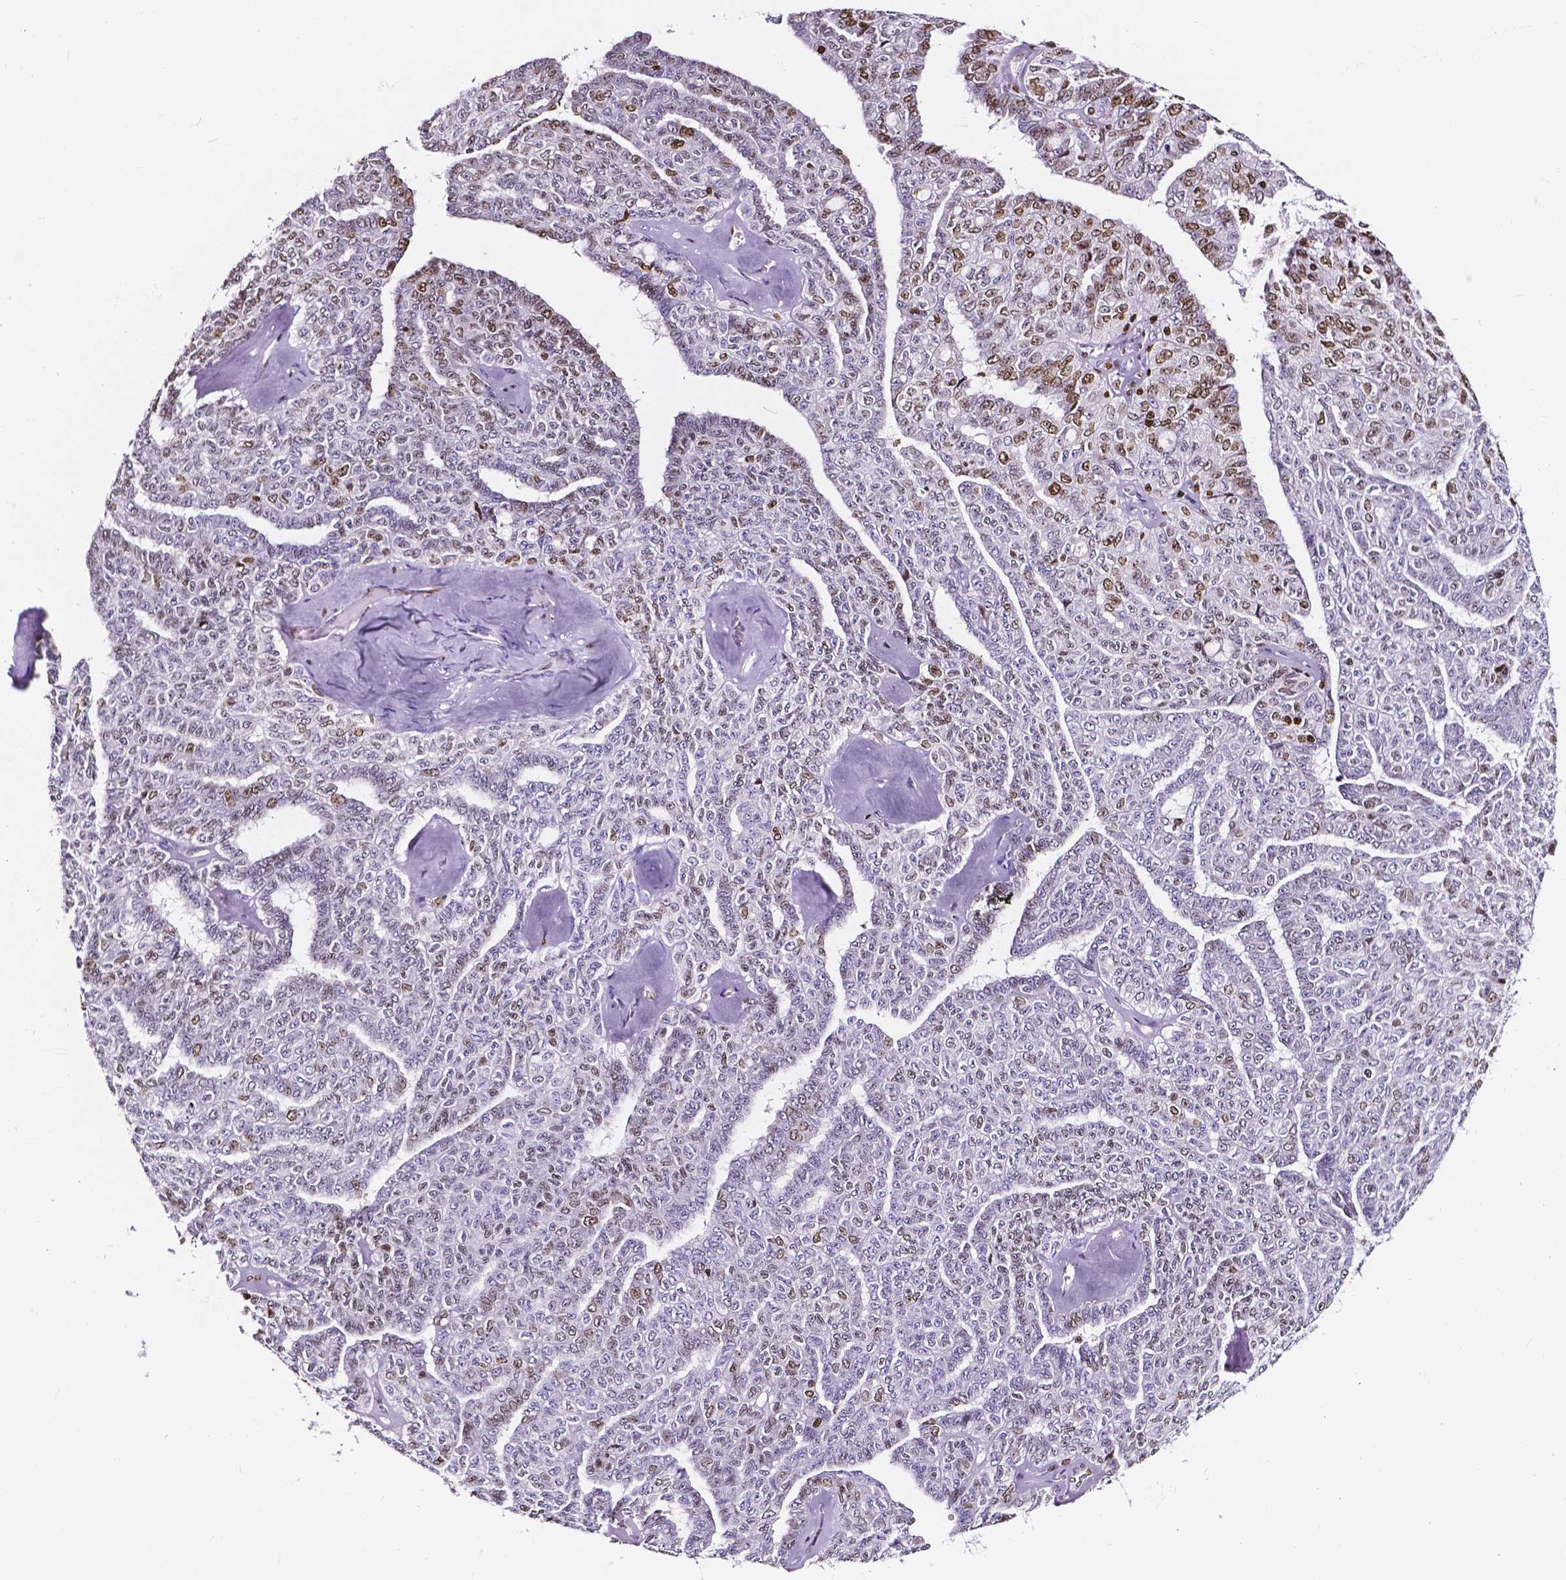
{"staining": {"intensity": "moderate", "quantity": "25%-75%", "location": "nuclear"}, "tissue": "ovarian cancer", "cell_type": "Tumor cells", "image_type": "cancer", "snomed": [{"axis": "morphology", "description": "Cystadenocarcinoma, serous, NOS"}, {"axis": "topography", "description": "Ovary"}], "caption": "A brown stain labels moderate nuclear positivity of a protein in ovarian cancer tumor cells.", "gene": "CBY3", "patient": {"sex": "female", "age": 71}}